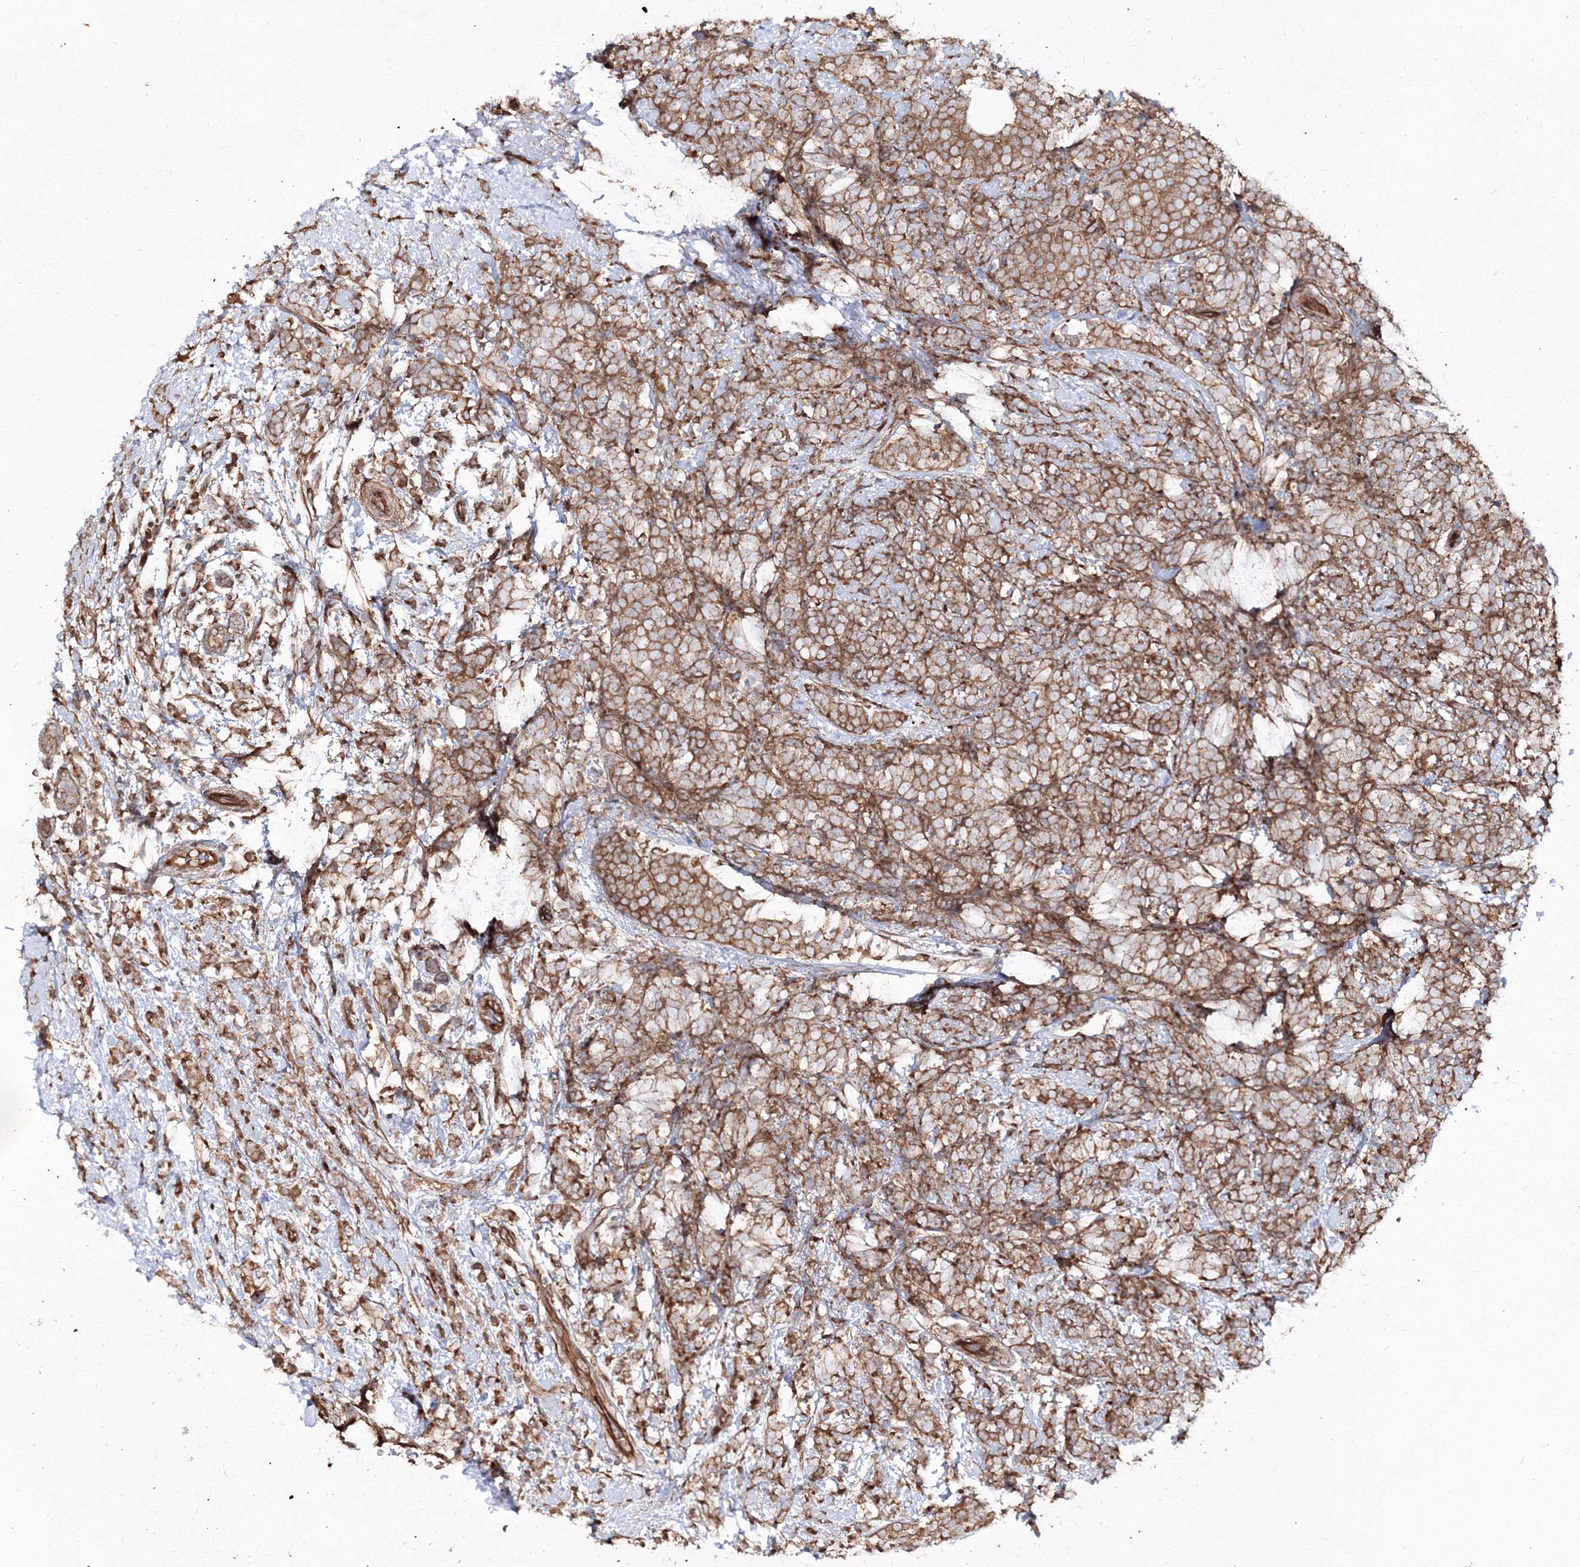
{"staining": {"intensity": "moderate", "quantity": ">75%", "location": "cytoplasmic/membranous"}, "tissue": "breast cancer", "cell_type": "Tumor cells", "image_type": "cancer", "snomed": [{"axis": "morphology", "description": "Lobular carcinoma"}, {"axis": "topography", "description": "Breast"}], "caption": "Immunohistochemistry (IHC) histopathology image of neoplastic tissue: lobular carcinoma (breast) stained using IHC demonstrates medium levels of moderate protein expression localized specifically in the cytoplasmic/membranous of tumor cells, appearing as a cytoplasmic/membranous brown color.", "gene": "EXOC6", "patient": {"sex": "female", "age": 58}}